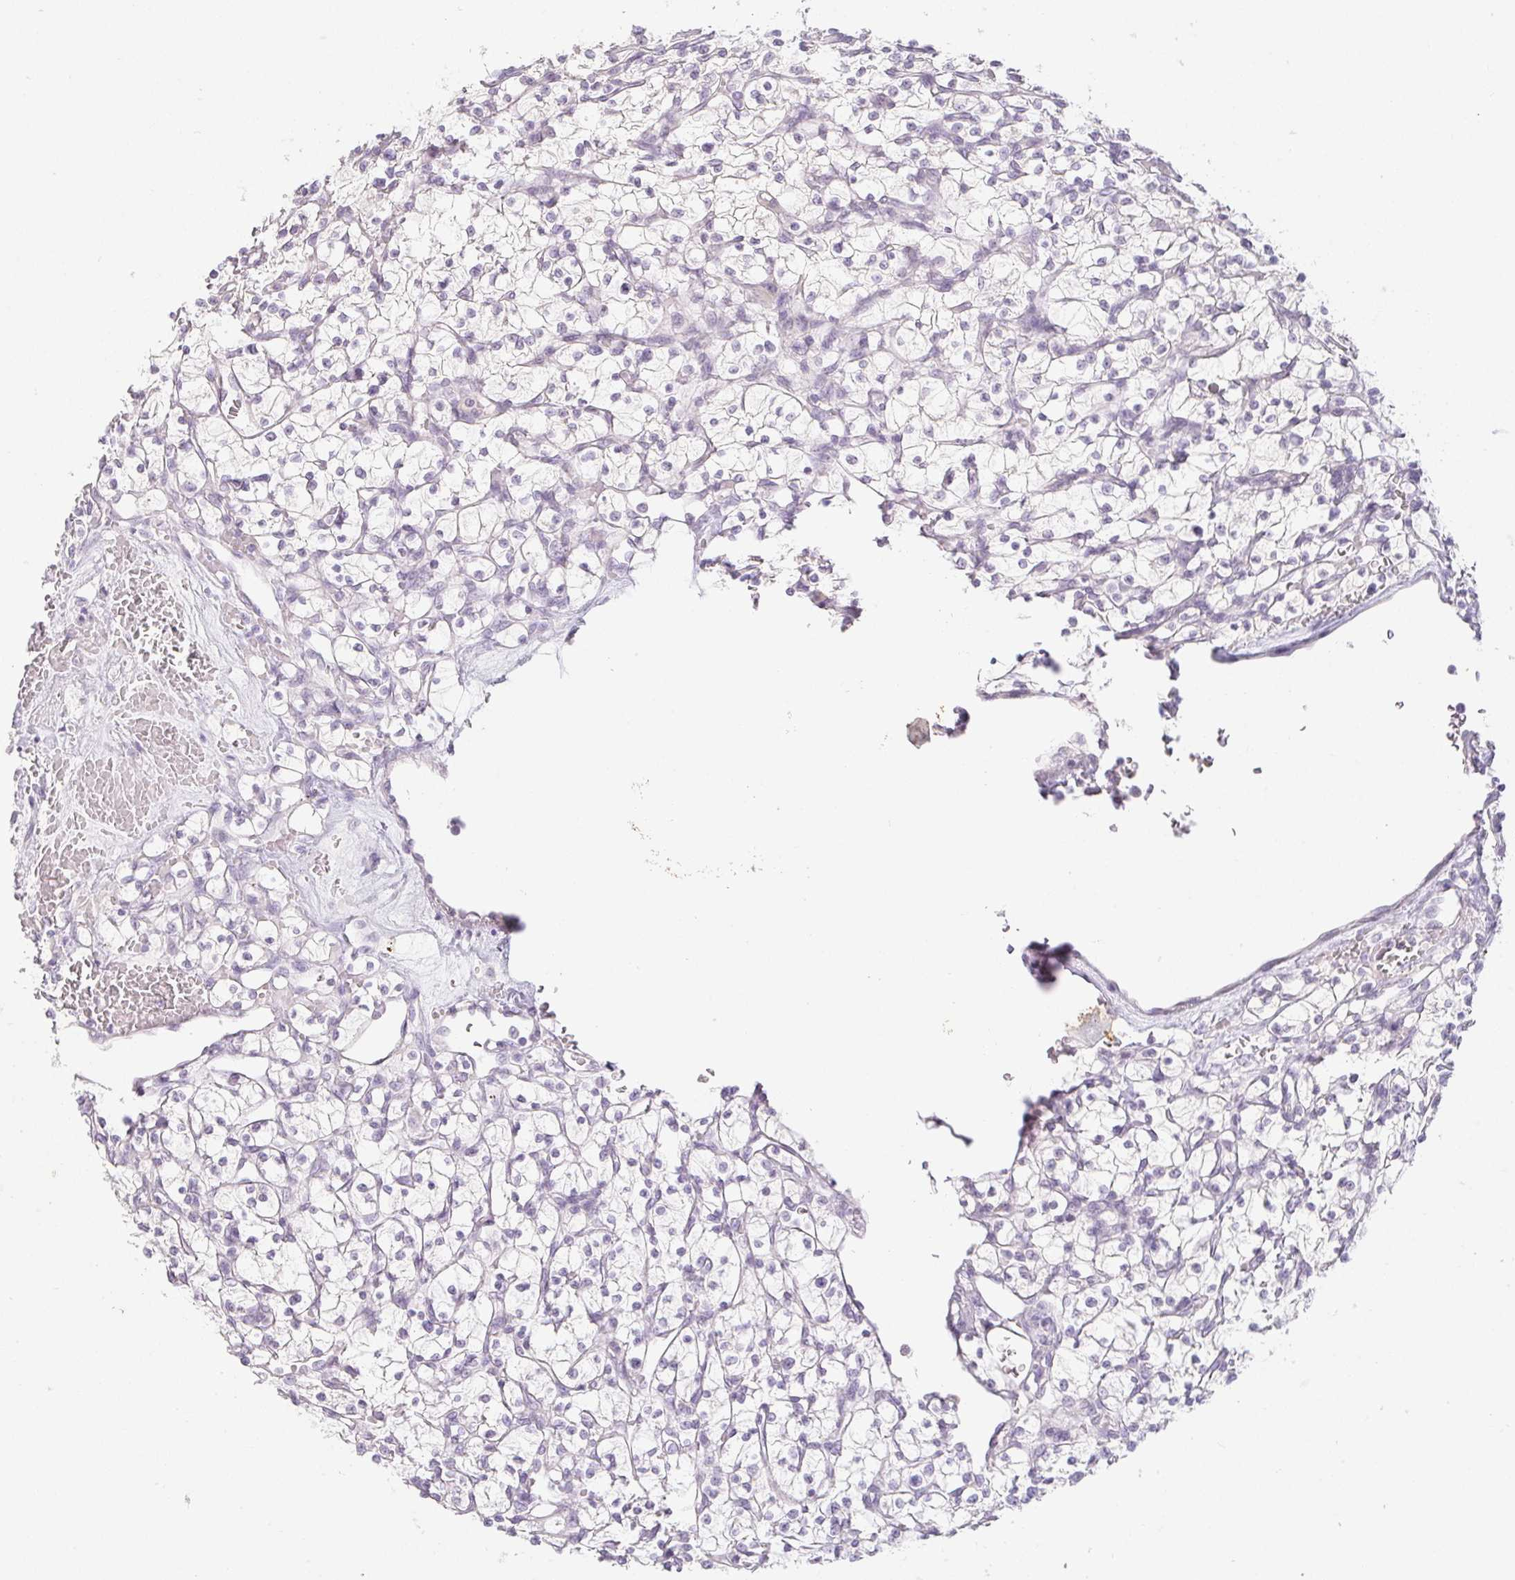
{"staining": {"intensity": "negative", "quantity": "none", "location": "none"}, "tissue": "renal cancer", "cell_type": "Tumor cells", "image_type": "cancer", "snomed": [{"axis": "morphology", "description": "Adenocarcinoma, NOS"}, {"axis": "topography", "description": "Kidney"}], "caption": "Tumor cells are negative for protein expression in human renal cancer (adenocarcinoma).", "gene": "PI3", "patient": {"sex": "female", "age": 64}}